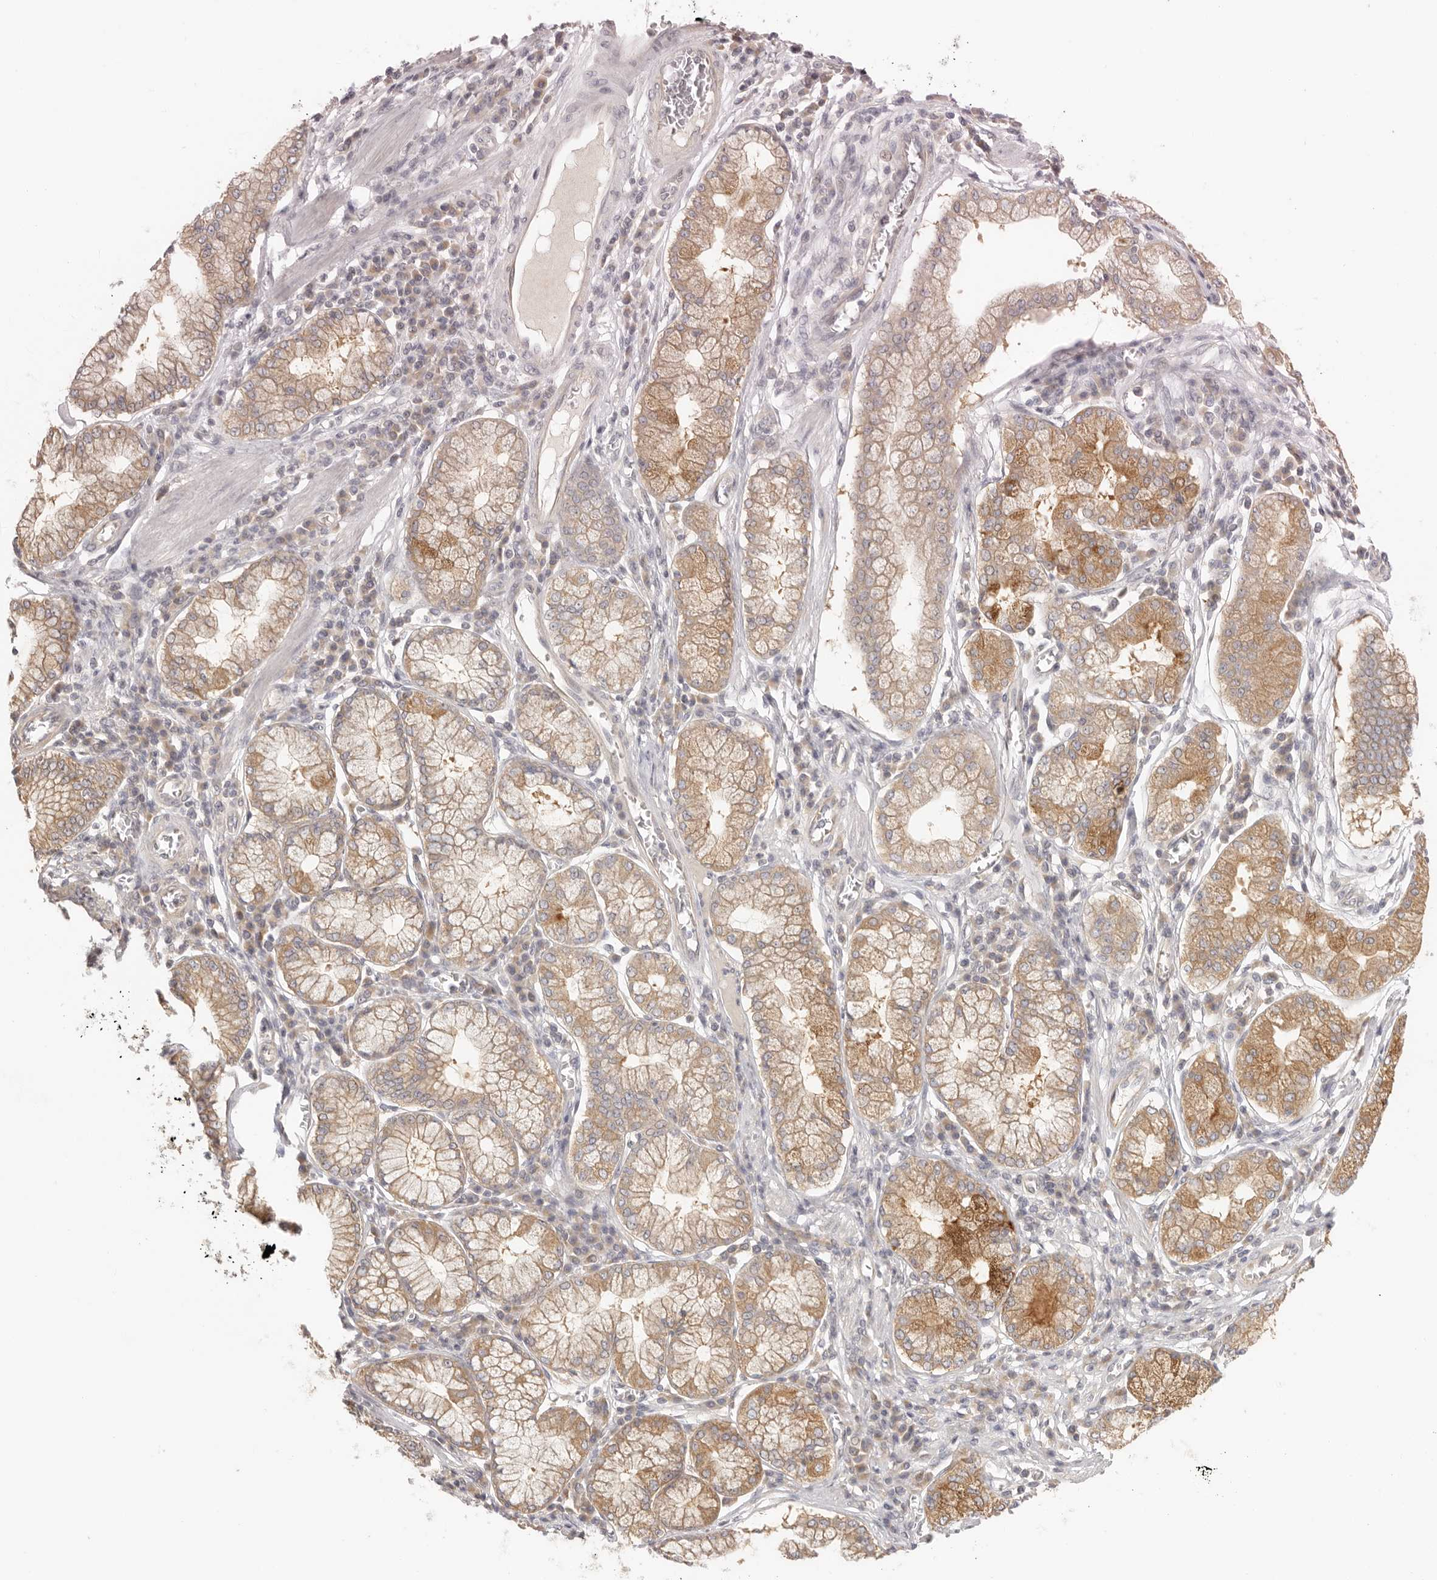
{"staining": {"intensity": "moderate", "quantity": ">75%", "location": "cytoplasmic/membranous"}, "tissue": "stomach cancer", "cell_type": "Tumor cells", "image_type": "cancer", "snomed": [{"axis": "morphology", "description": "Adenocarcinoma, NOS"}, {"axis": "topography", "description": "Stomach"}], "caption": "Tumor cells show medium levels of moderate cytoplasmic/membranous expression in about >75% of cells in human stomach adenocarcinoma.", "gene": "AHDC1", "patient": {"sex": "male", "age": 59}}